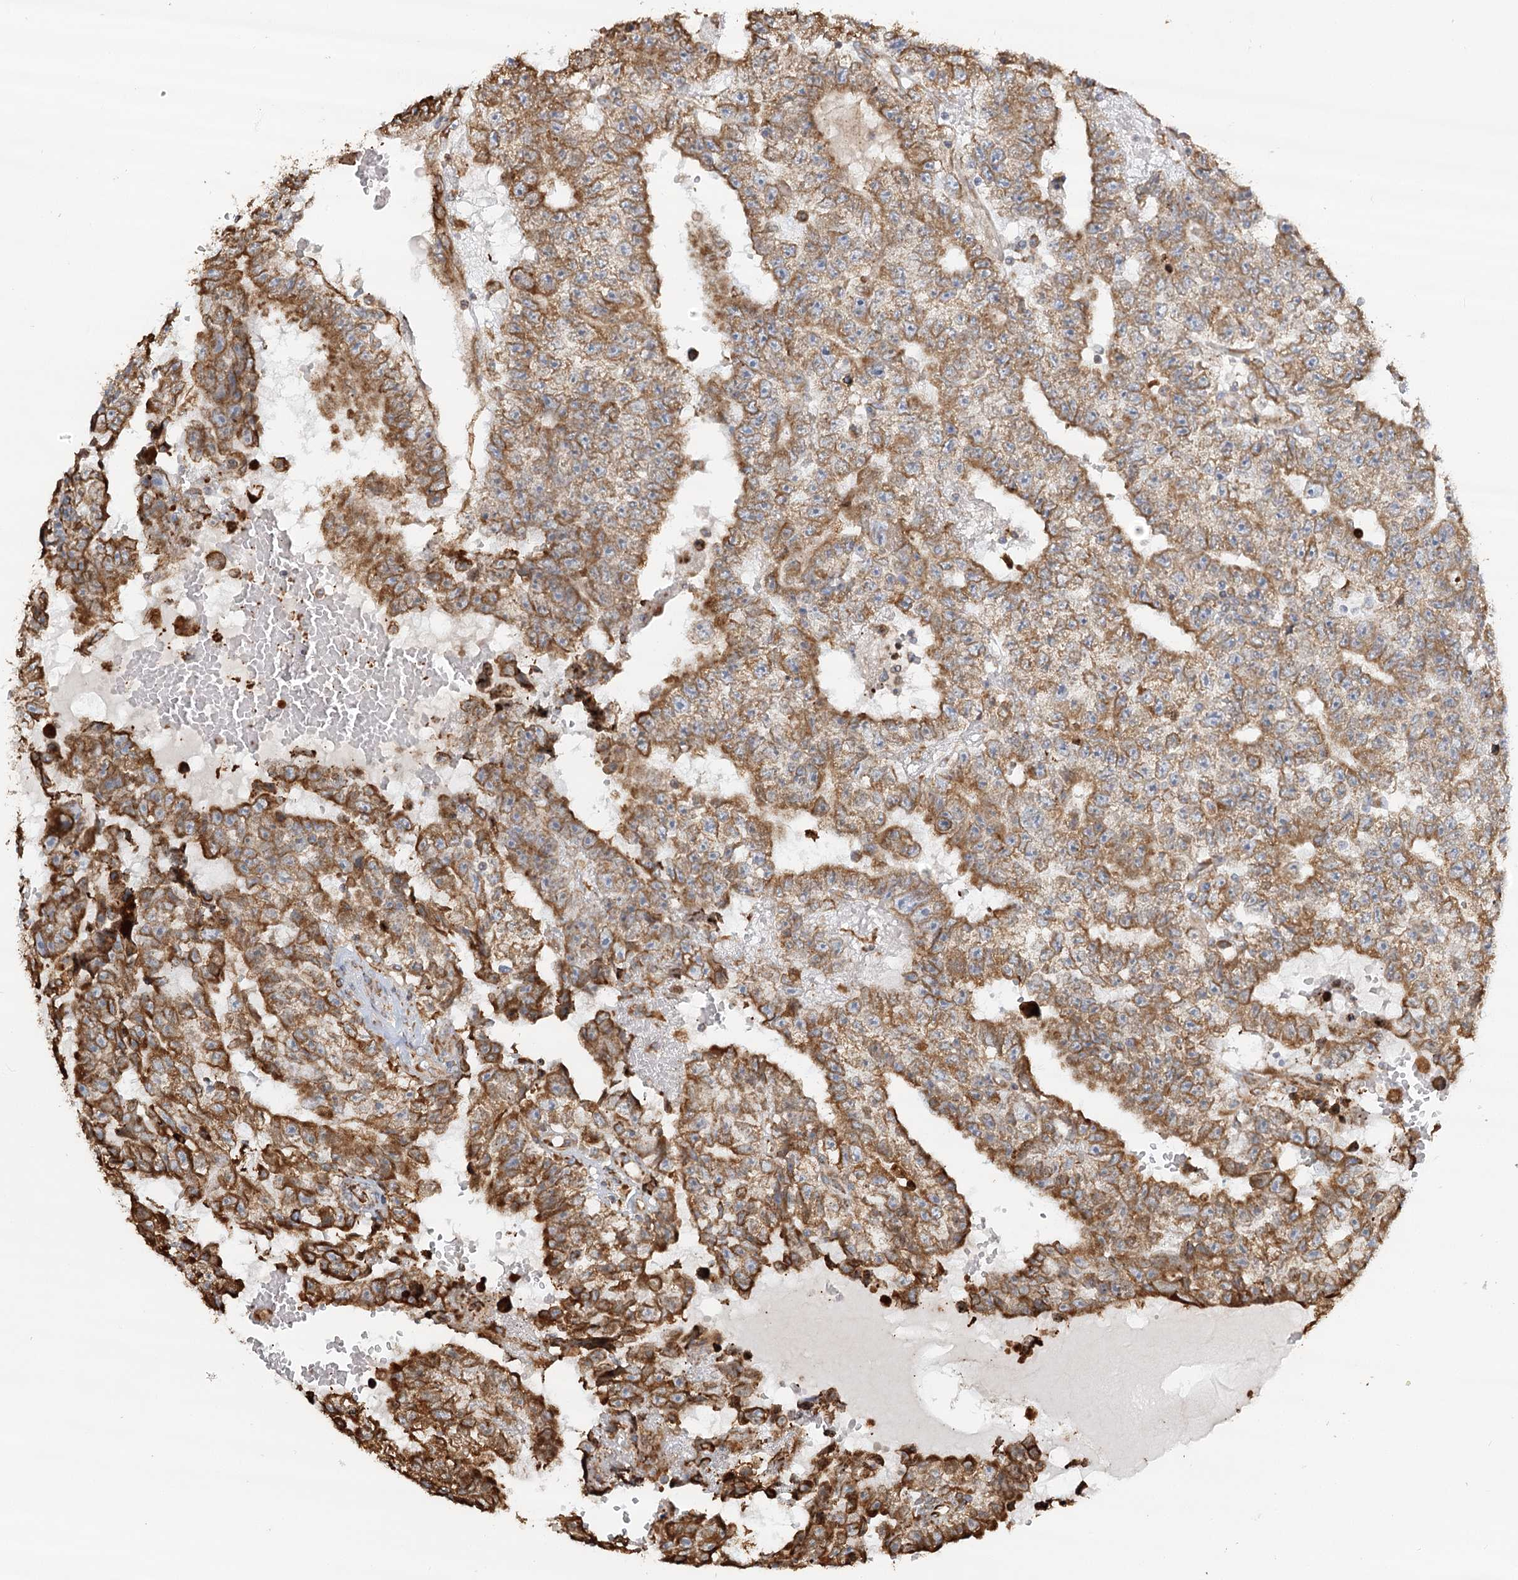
{"staining": {"intensity": "moderate", "quantity": ">75%", "location": "cytoplasmic/membranous"}, "tissue": "testis cancer", "cell_type": "Tumor cells", "image_type": "cancer", "snomed": [{"axis": "morphology", "description": "Carcinoma, Embryonal, NOS"}, {"axis": "topography", "description": "Testis"}], "caption": "Protein expression analysis of testis embryonal carcinoma displays moderate cytoplasmic/membranous expression in about >75% of tumor cells.", "gene": "TAS1R1", "patient": {"sex": "male", "age": 25}}